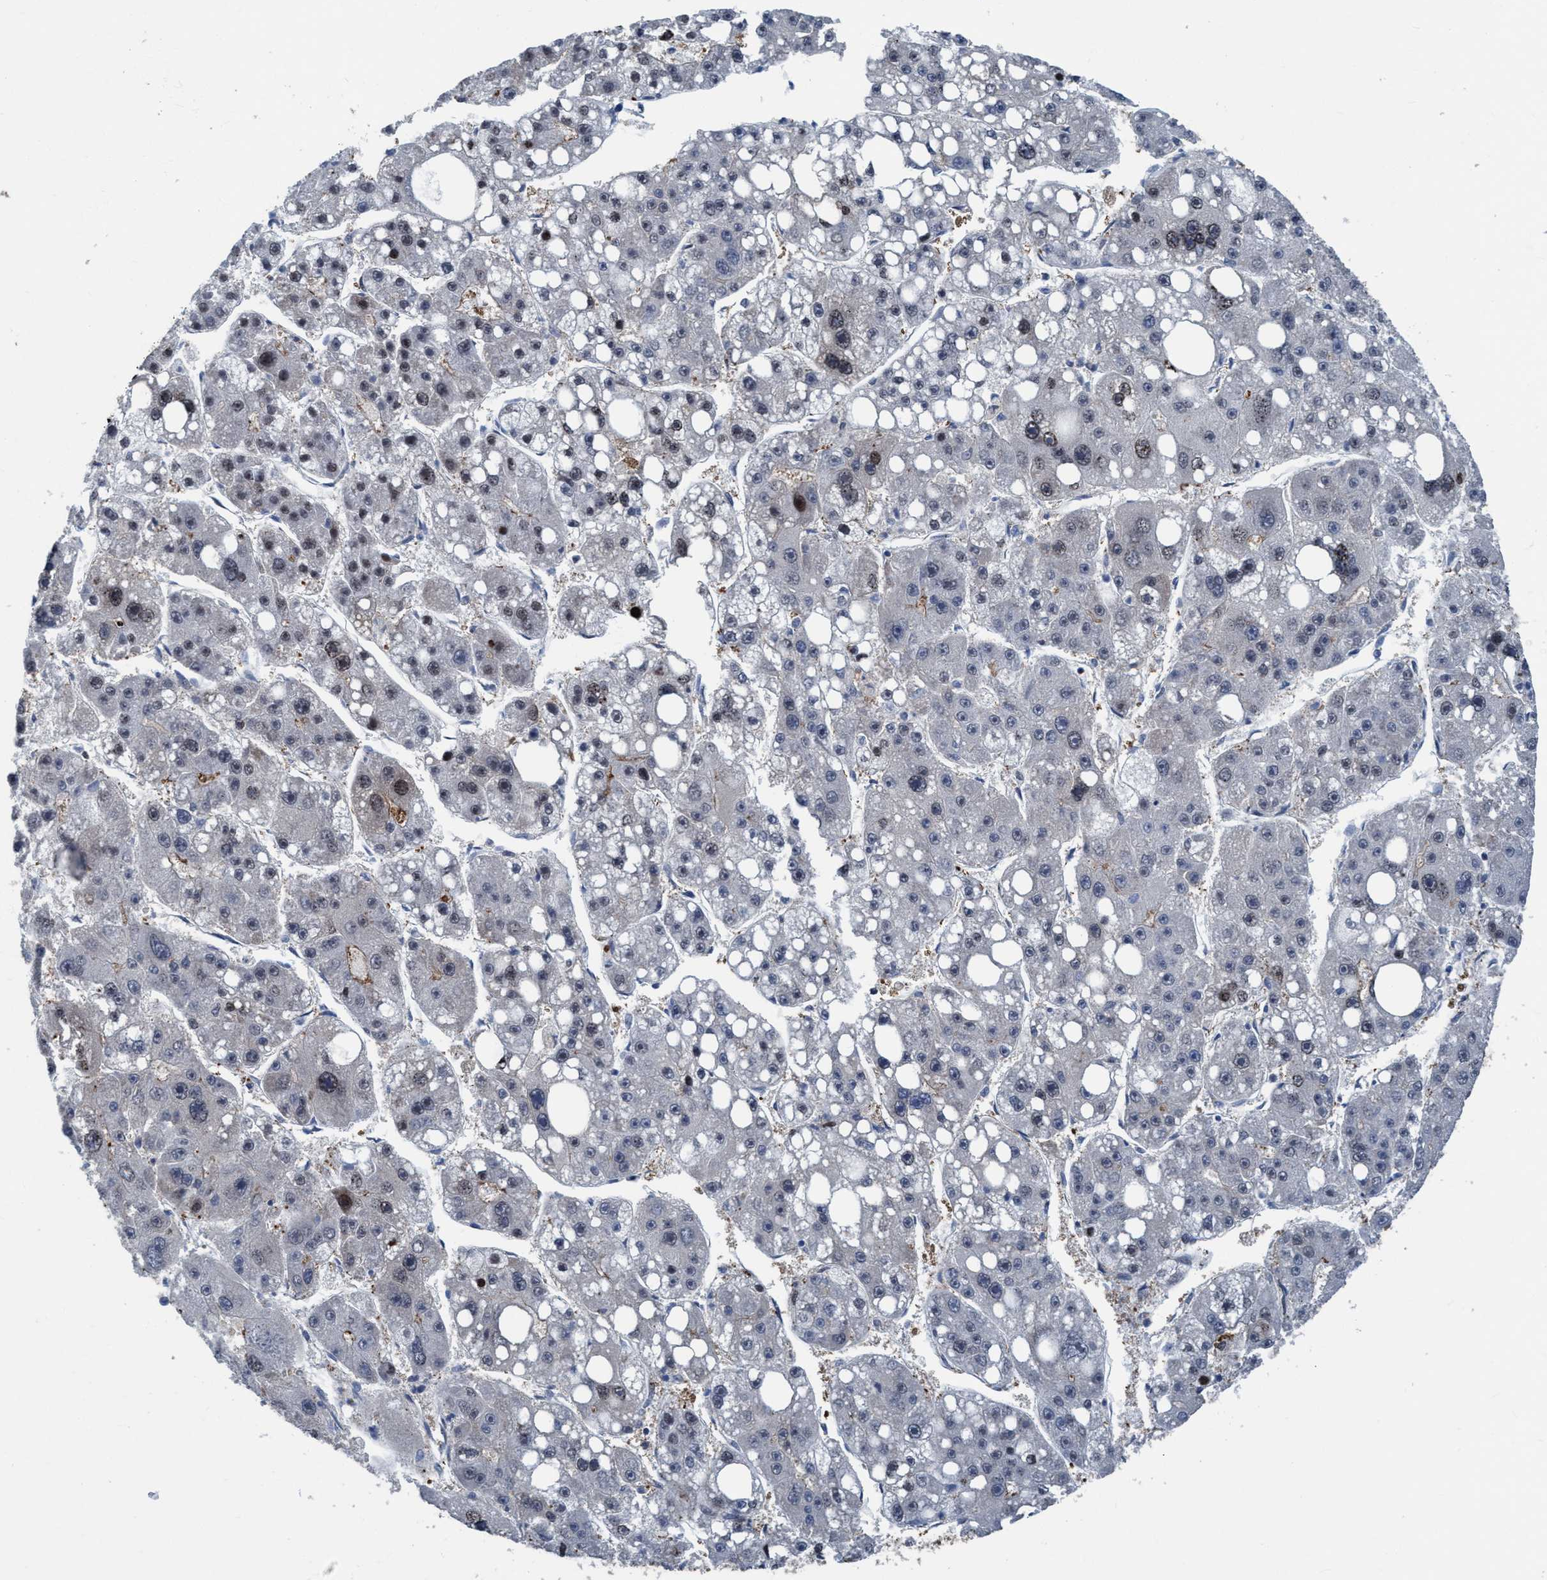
{"staining": {"intensity": "weak", "quantity": ">75%", "location": "nuclear"}, "tissue": "liver cancer", "cell_type": "Tumor cells", "image_type": "cancer", "snomed": [{"axis": "morphology", "description": "Carcinoma, Hepatocellular, NOS"}, {"axis": "topography", "description": "Liver"}], "caption": "A micrograph of human liver cancer (hepatocellular carcinoma) stained for a protein shows weak nuclear brown staining in tumor cells.", "gene": "NMT1", "patient": {"sex": "female", "age": 61}}